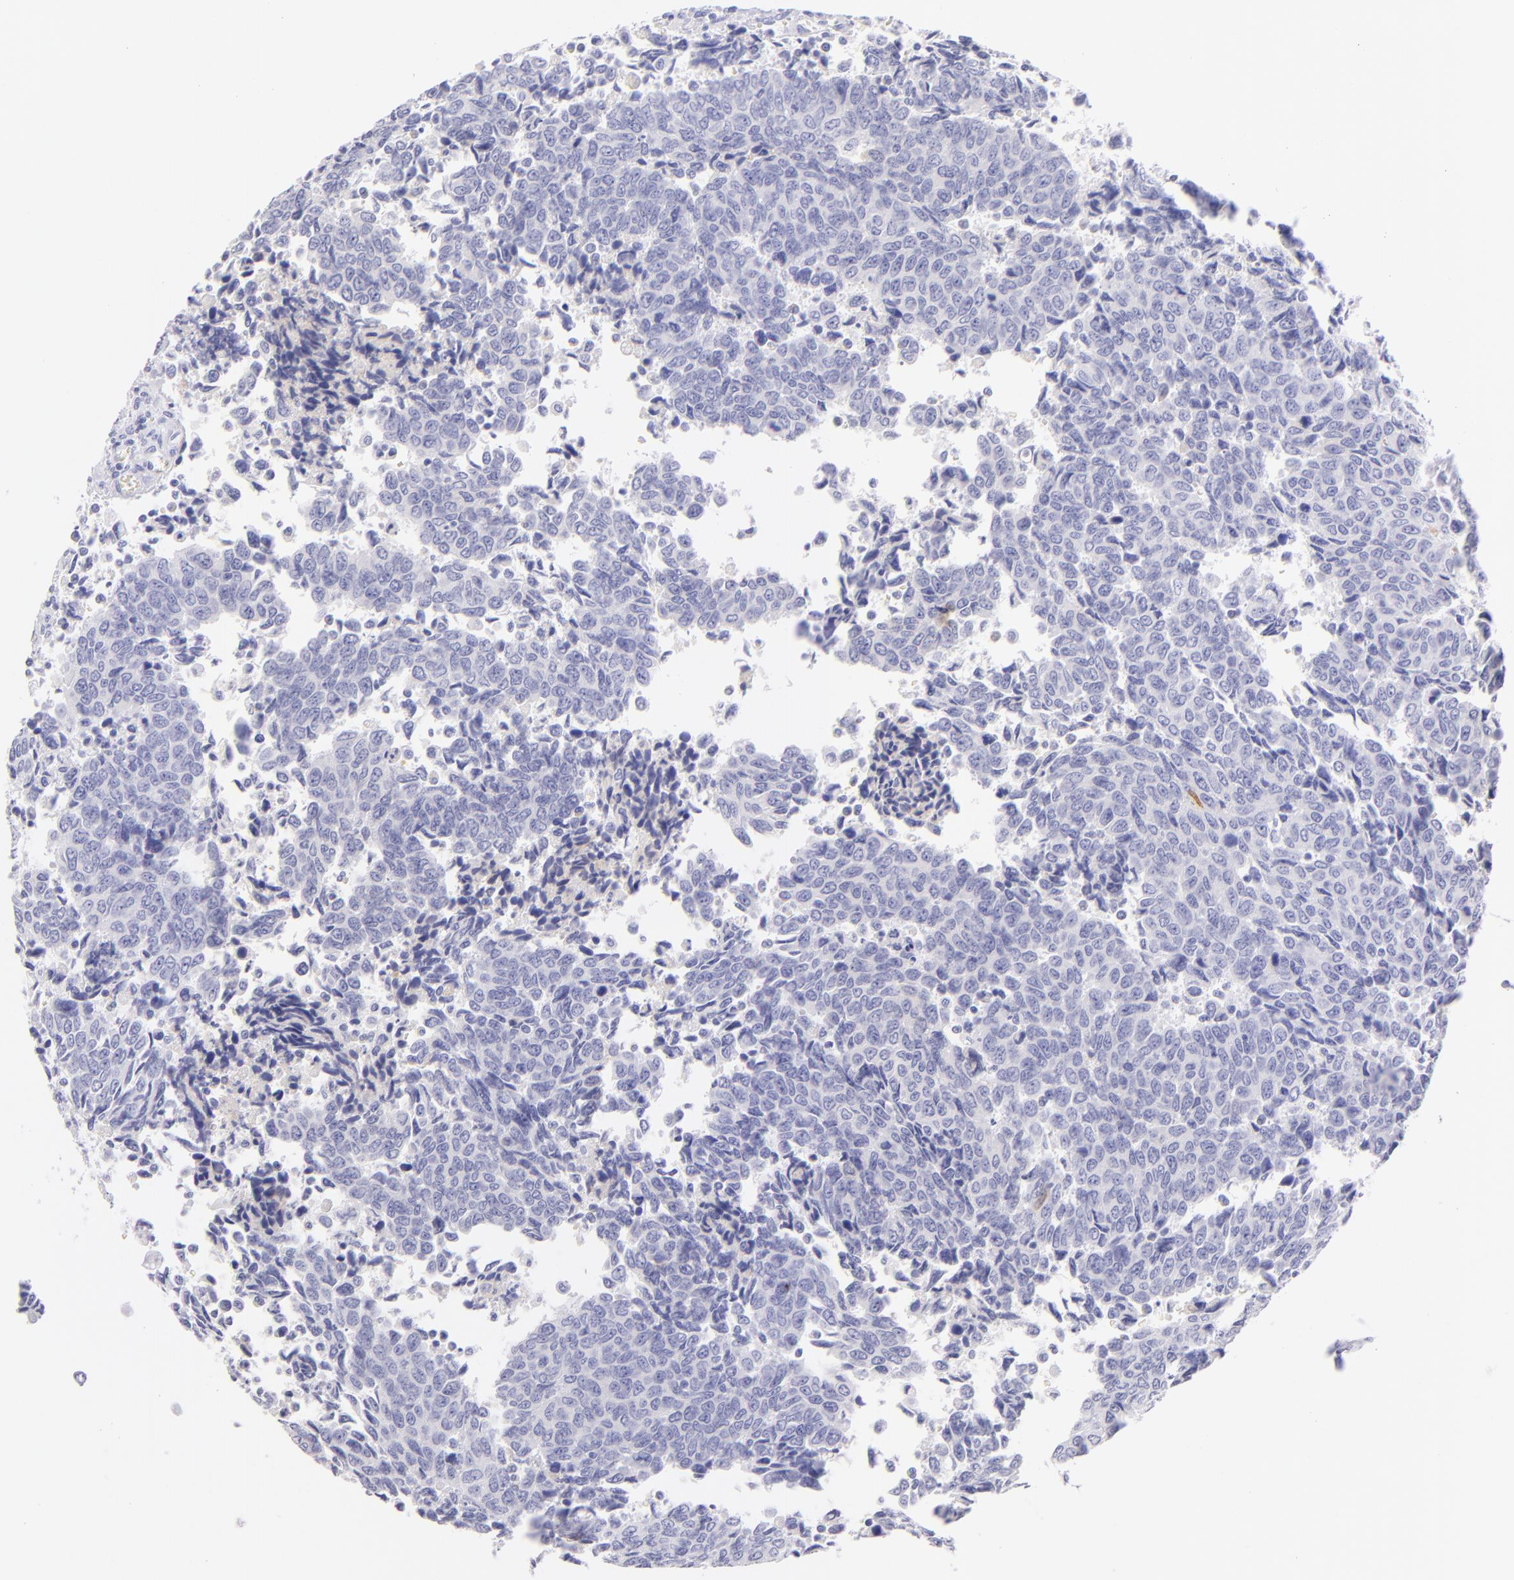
{"staining": {"intensity": "negative", "quantity": "none", "location": "none"}, "tissue": "urothelial cancer", "cell_type": "Tumor cells", "image_type": "cancer", "snomed": [{"axis": "morphology", "description": "Urothelial carcinoma, High grade"}, {"axis": "topography", "description": "Urinary bladder"}], "caption": "DAB immunohistochemical staining of urothelial cancer displays no significant staining in tumor cells.", "gene": "SDC1", "patient": {"sex": "male", "age": 86}}